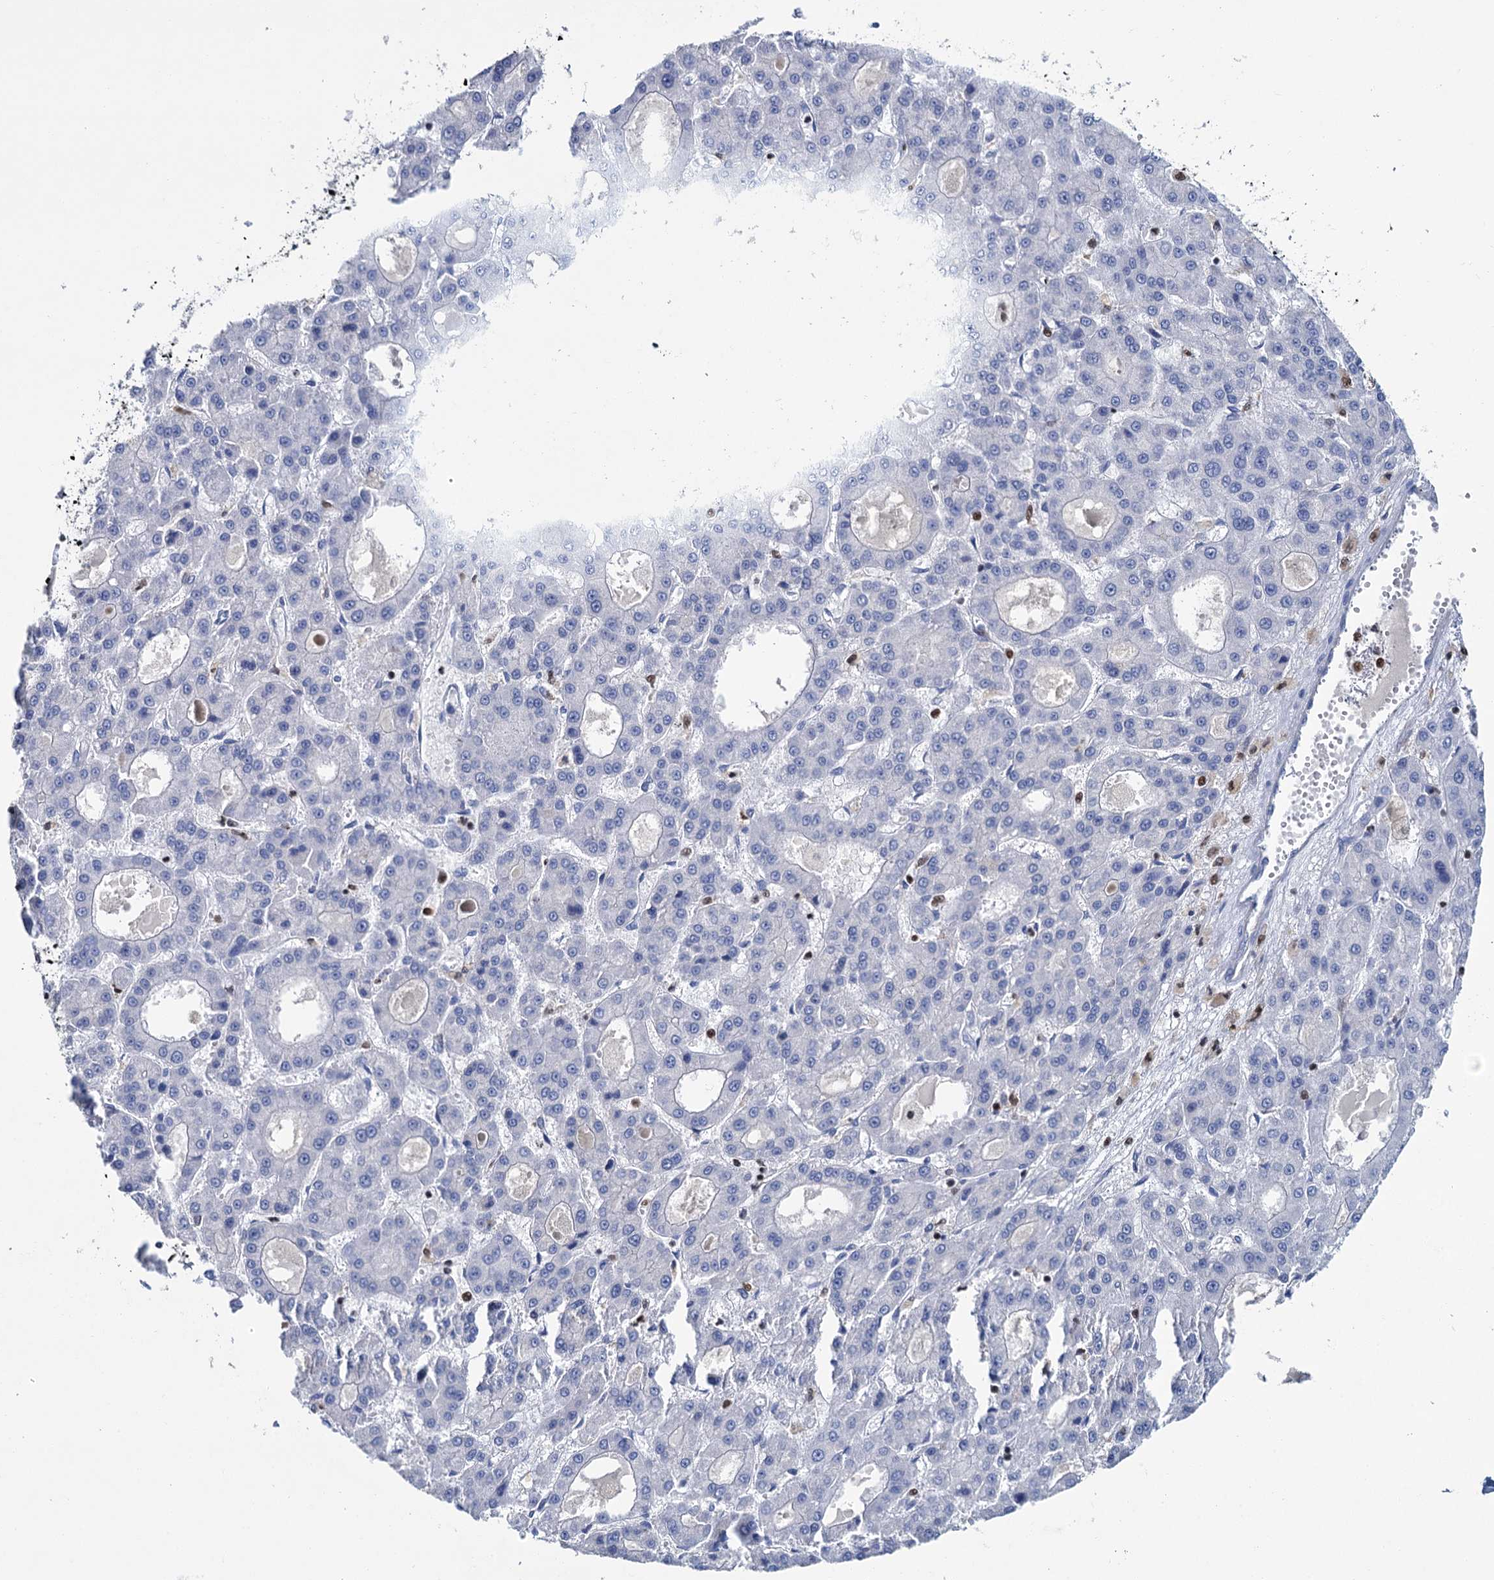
{"staining": {"intensity": "negative", "quantity": "none", "location": "none"}, "tissue": "liver cancer", "cell_type": "Tumor cells", "image_type": "cancer", "snomed": [{"axis": "morphology", "description": "Carcinoma, Hepatocellular, NOS"}, {"axis": "topography", "description": "Liver"}], "caption": "Liver cancer was stained to show a protein in brown. There is no significant staining in tumor cells.", "gene": "CELF2", "patient": {"sex": "male", "age": 70}}